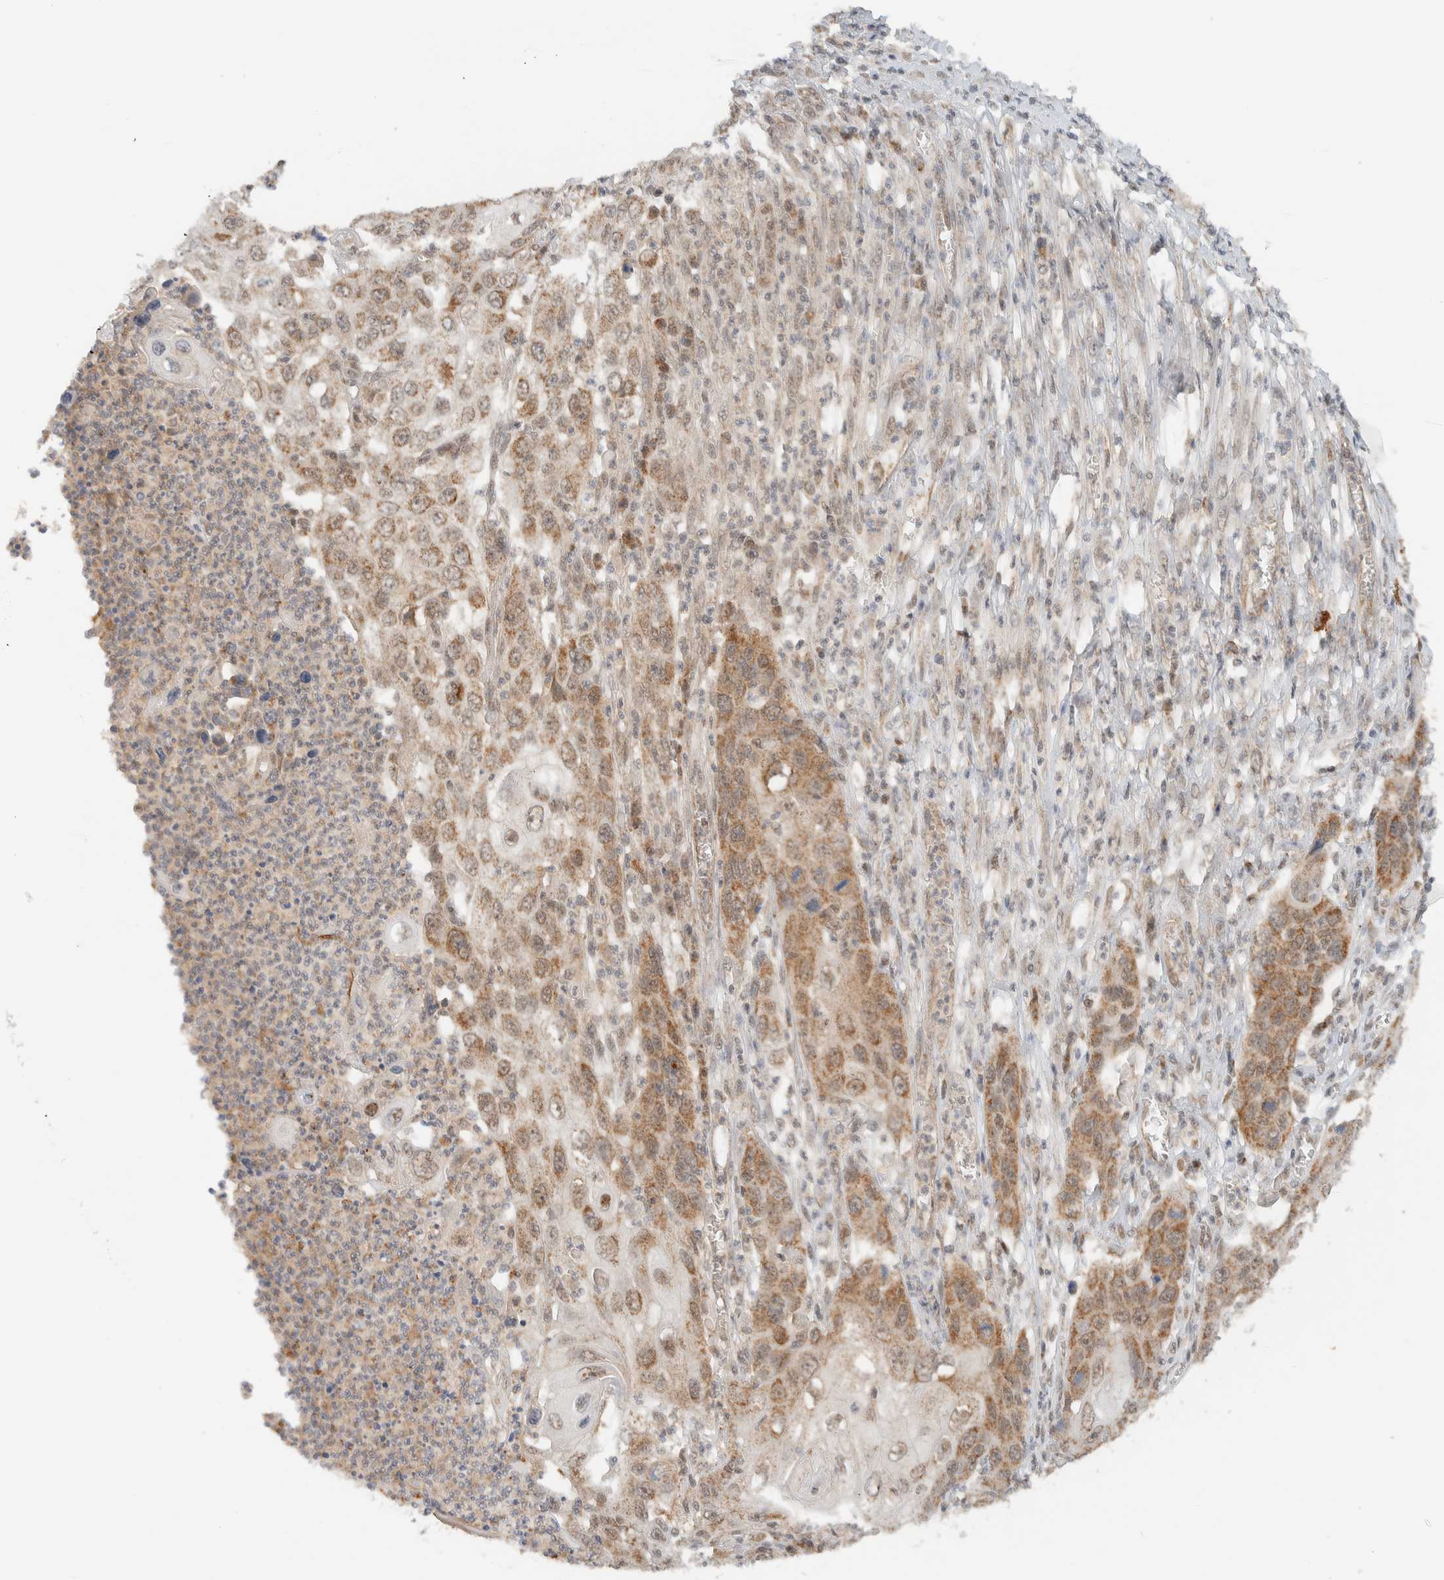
{"staining": {"intensity": "moderate", "quantity": ">75%", "location": "cytoplasmic/membranous"}, "tissue": "skin cancer", "cell_type": "Tumor cells", "image_type": "cancer", "snomed": [{"axis": "morphology", "description": "Squamous cell carcinoma, NOS"}, {"axis": "topography", "description": "Skin"}], "caption": "This micrograph shows immunohistochemistry (IHC) staining of human squamous cell carcinoma (skin), with medium moderate cytoplasmic/membranous expression in approximately >75% of tumor cells.", "gene": "MRPL41", "patient": {"sex": "male", "age": 55}}